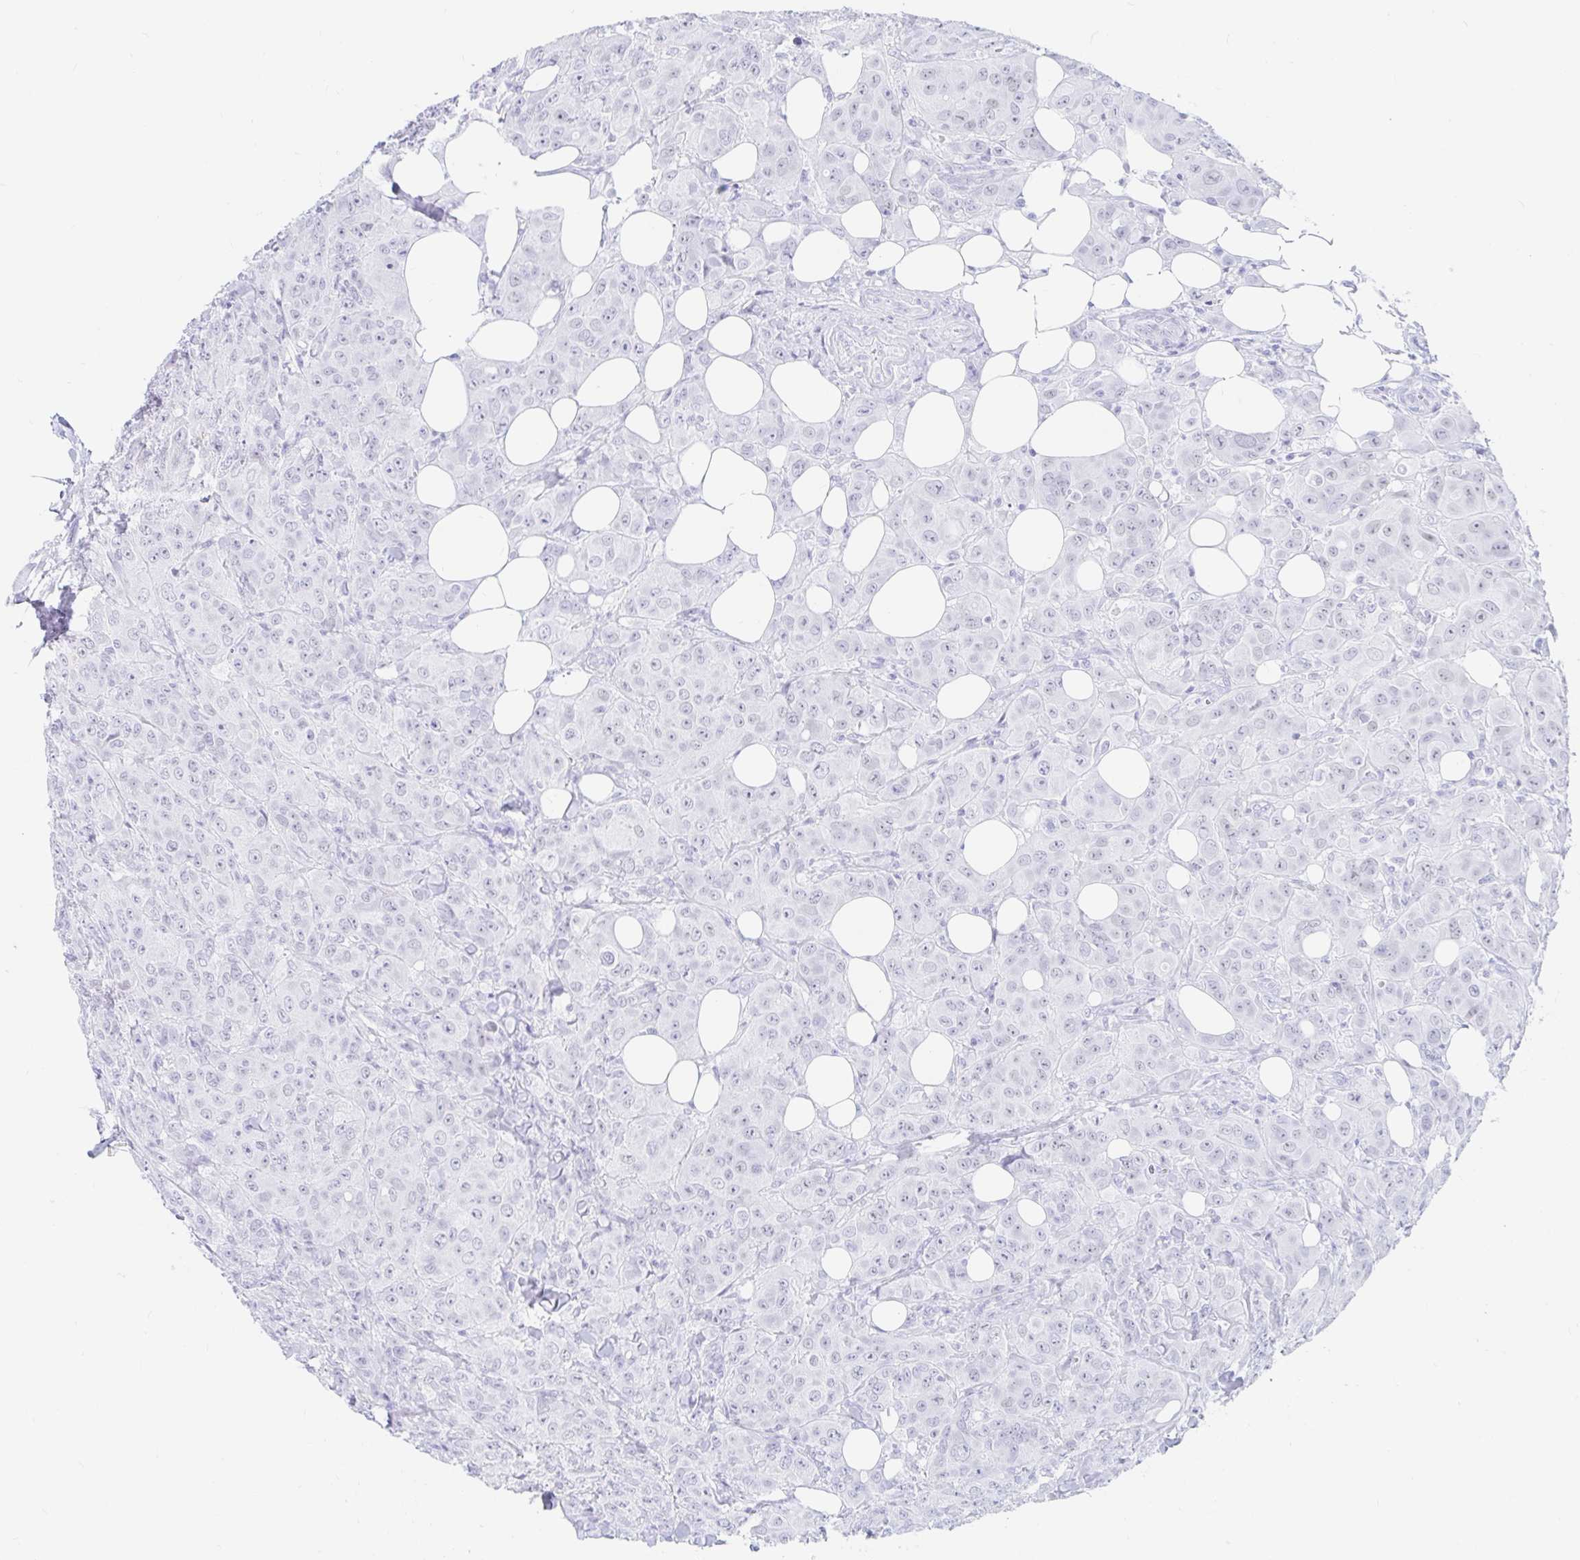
{"staining": {"intensity": "negative", "quantity": "none", "location": "none"}, "tissue": "breast cancer", "cell_type": "Tumor cells", "image_type": "cancer", "snomed": [{"axis": "morphology", "description": "Normal tissue, NOS"}, {"axis": "morphology", "description": "Duct carcinoma"}, {"axis": "topography", "description": "Breast"}], "caption": "Immunohistochemistry (IHC) histopathology image of neoplastic tissue: human infiltrating ductal carcinoma (breast) stained with DAB reveals no significant protein staining in tumor cells.", "gene": "OR6T1", "patient": {"sex": "female", "age": 43}}